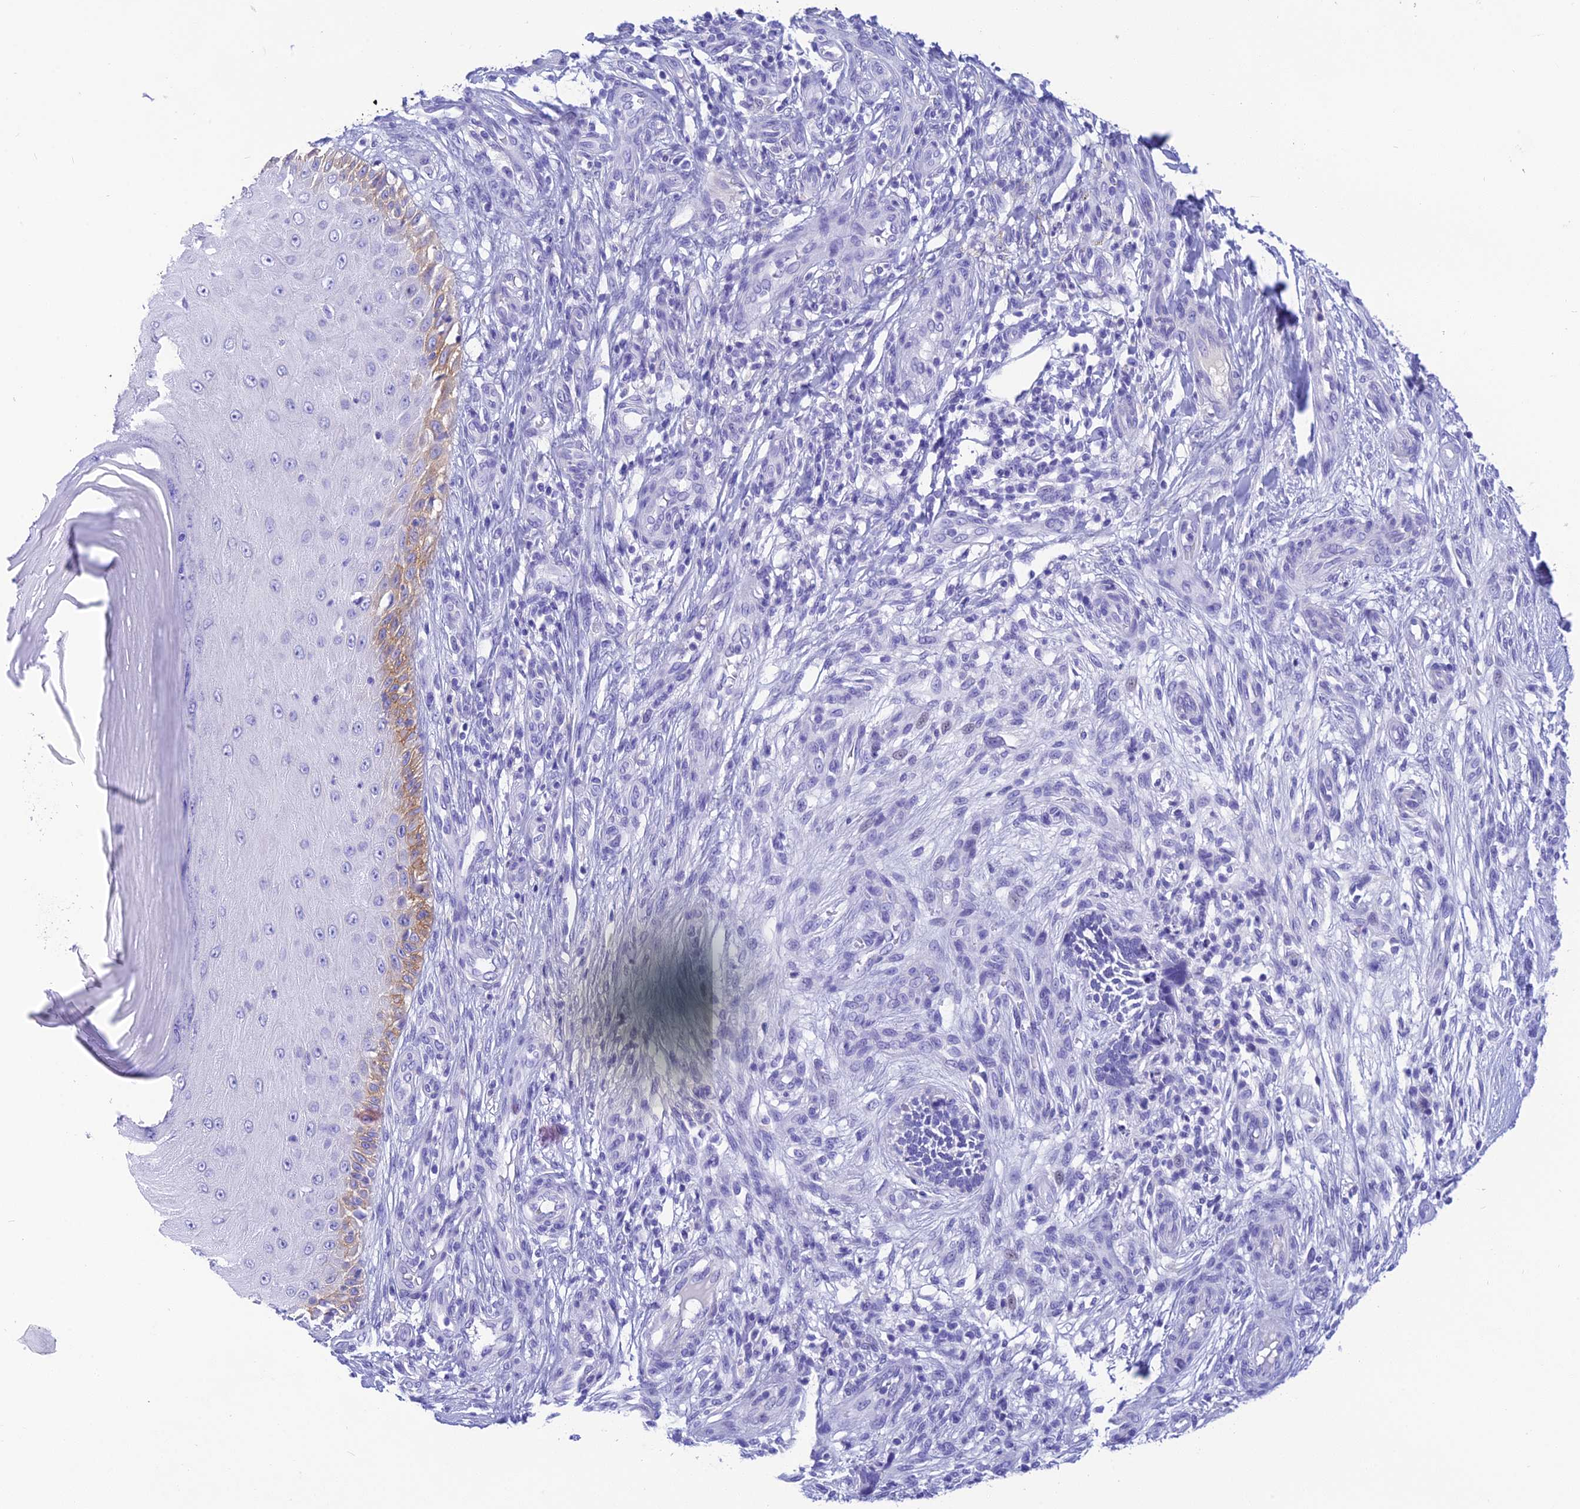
{"staining": {"intensity": "negative", "quantity": "none", "location": "none"}, "tissue": "skin cancer", "cell_type": "Tumor cells", "image_type": "cancer", "snomed": [{"axis": "morphology", "description": "Basal cell carcinoma"}, {"axis": "topography", "description": "Skin"}], "caption": "Histopathology image shows no significant protein positivity in tumor cells of skin cancer (basal cell carcinoma).", "gene": "KDELR3", "patient": {"sex": "male", "age": 88}}